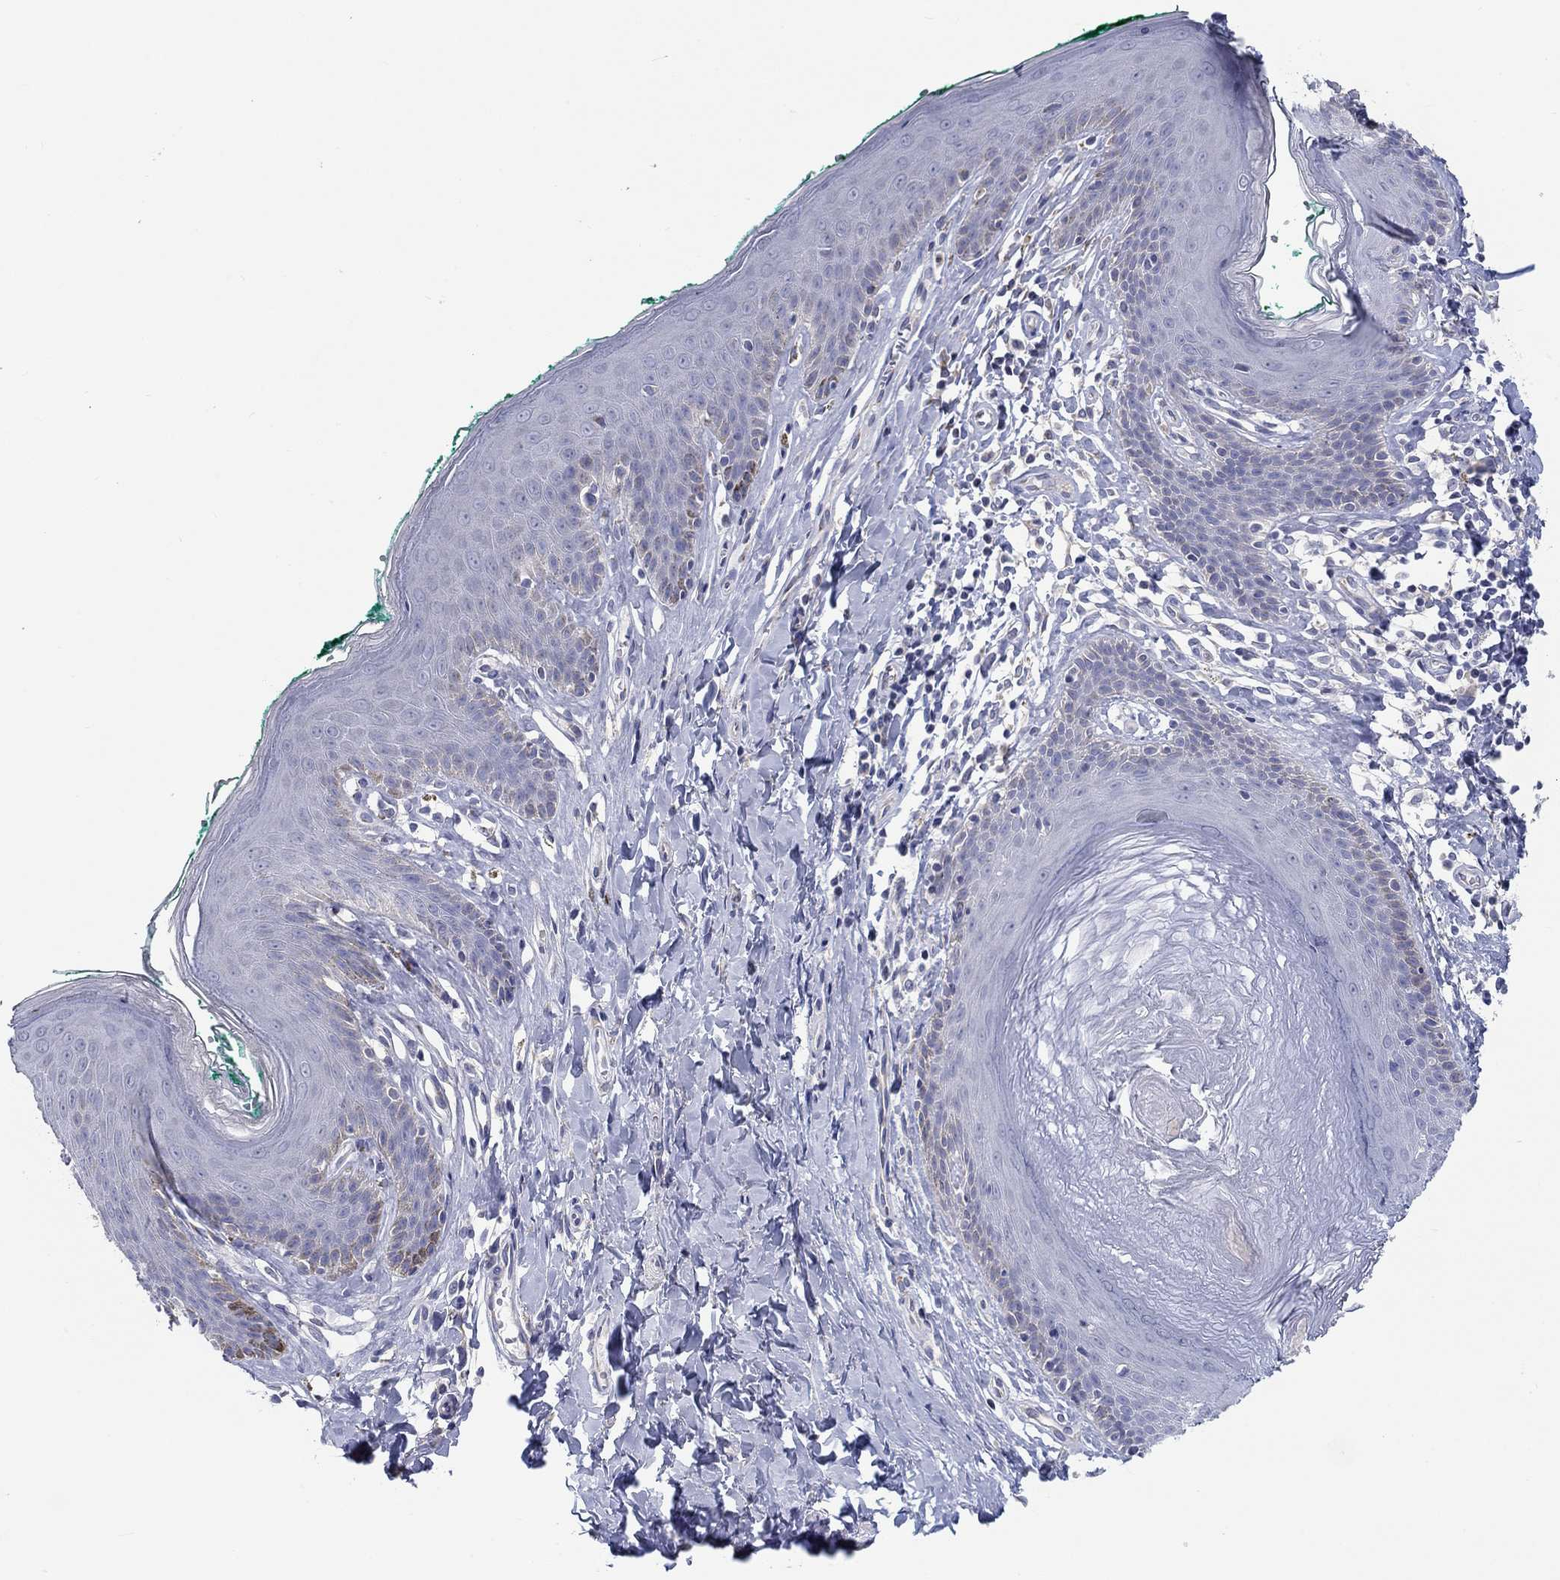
{"staining": {"intensity": "negative", "quantity": "none", "location": "none"}, "tissue": "skin", "cell_type": "Epidermal cells", "image_type": "normal", "snomed": [{"axis": "morphology", "description": "Normal tissue, NOS"}, {"axis": "topography", "description": "Vulva"}], "caption": "IHC photomicrograph of unremarkable human skin stained for a protein (brown), which displays no staining in epidermal cells. (Brightfield microscopy of DAB (3,3'-diaminobenzidine) immunohistochemistry at high magnification).", "gene": "LRRC4C", "patient": {"sex": "female", "age": 66}}